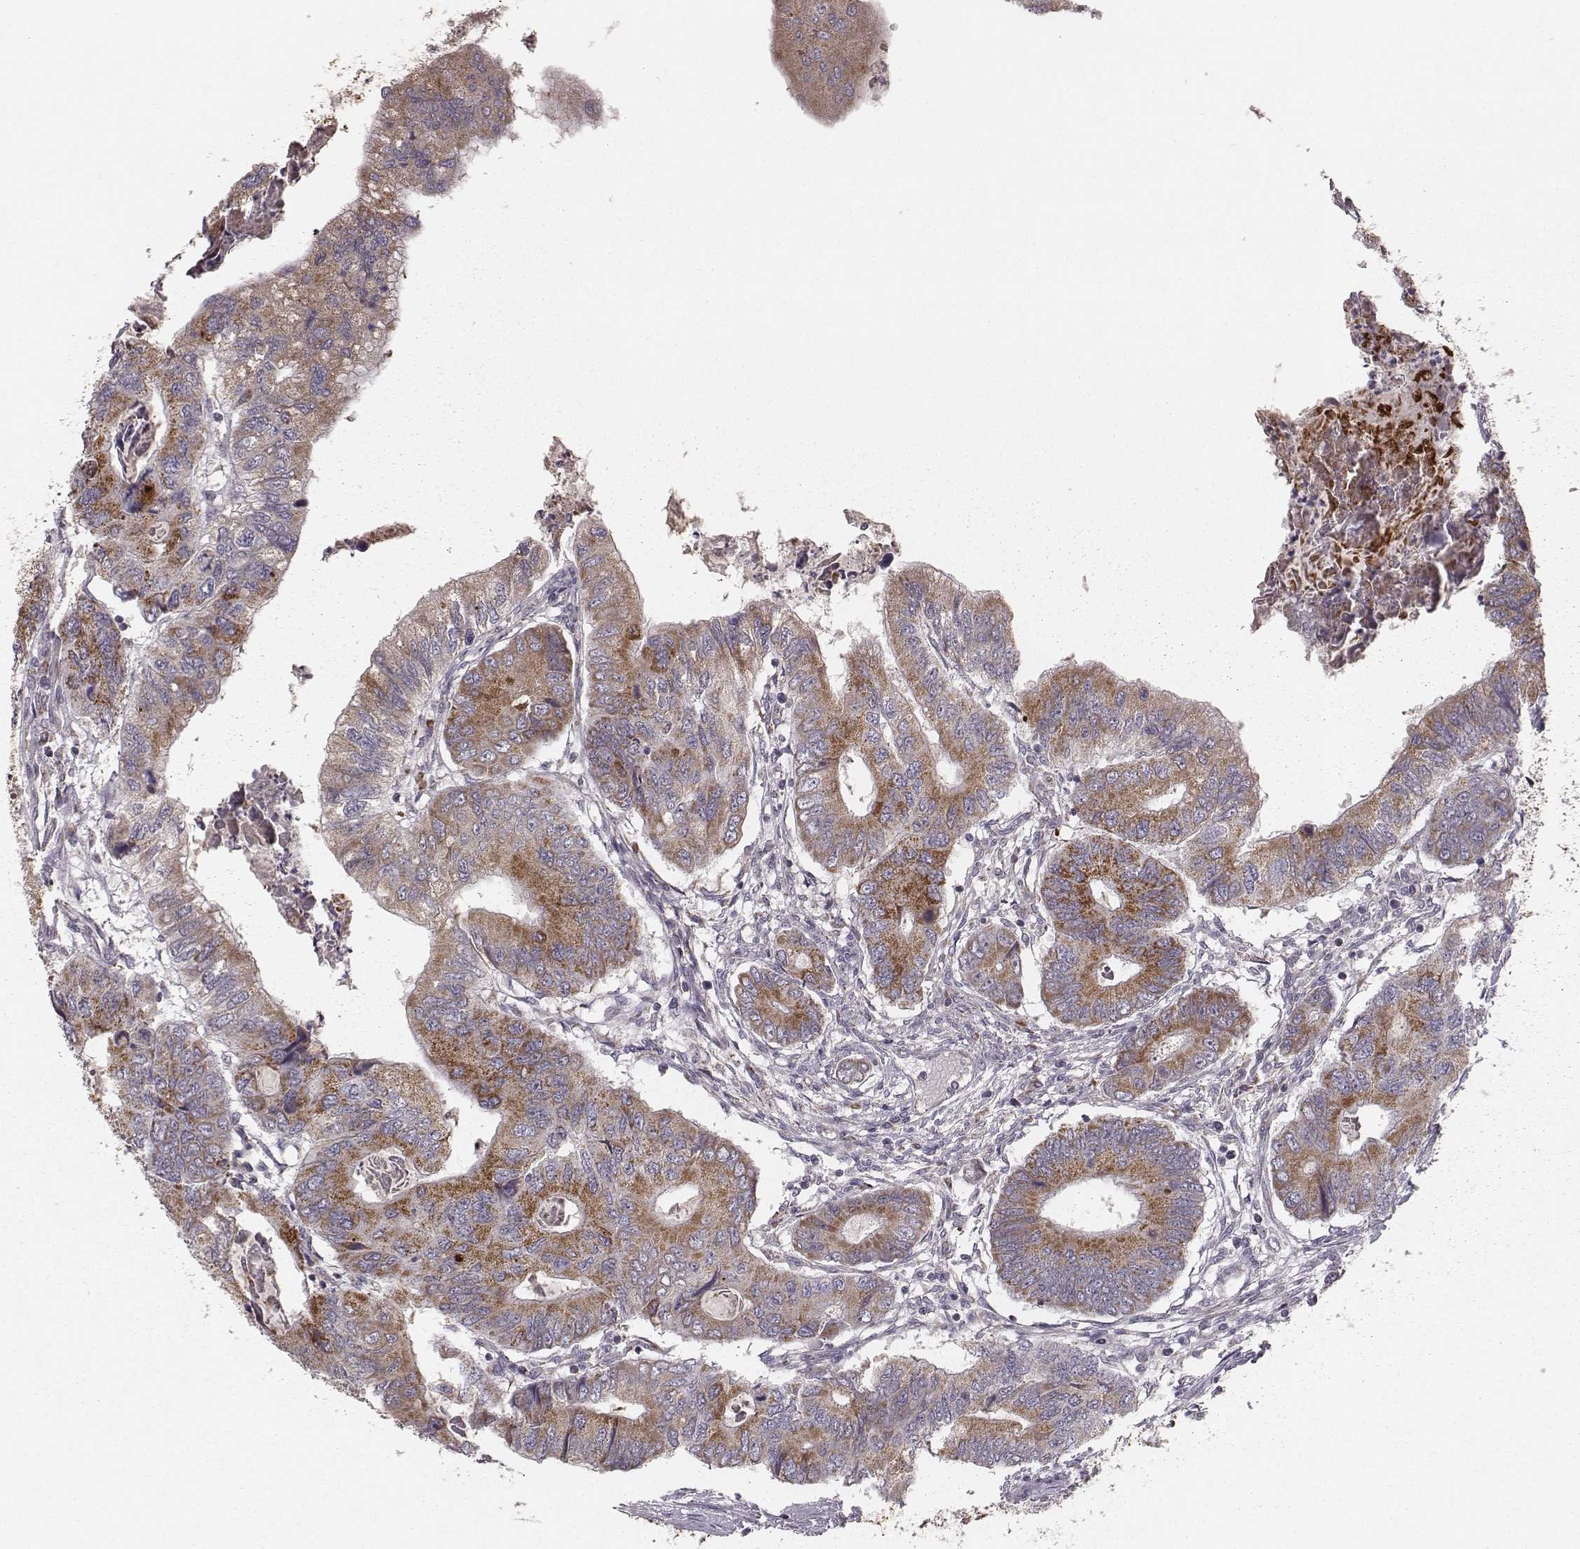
{"staining": {"intensity": "strong", "quantity": ">75%", "location": "cytoplasmic/membranous"}, "tissue": "colorectal cancer", "cell_type": "Tumor cells", "image_type": "cancer", "snomed": [{"axis": "morphology", "description": "Adenocarcinoma, NOS"}, {"axis": "topography", "description": "Colon"}], "caption": "This is an image of immunohistochemistry staining of colorectal adenocarcinoma, which shows strong positivity in the cytoplasmic/membranous of tumor cells.", "gene": "TUFM", "patient": {"sex": "male", "age": 53}}